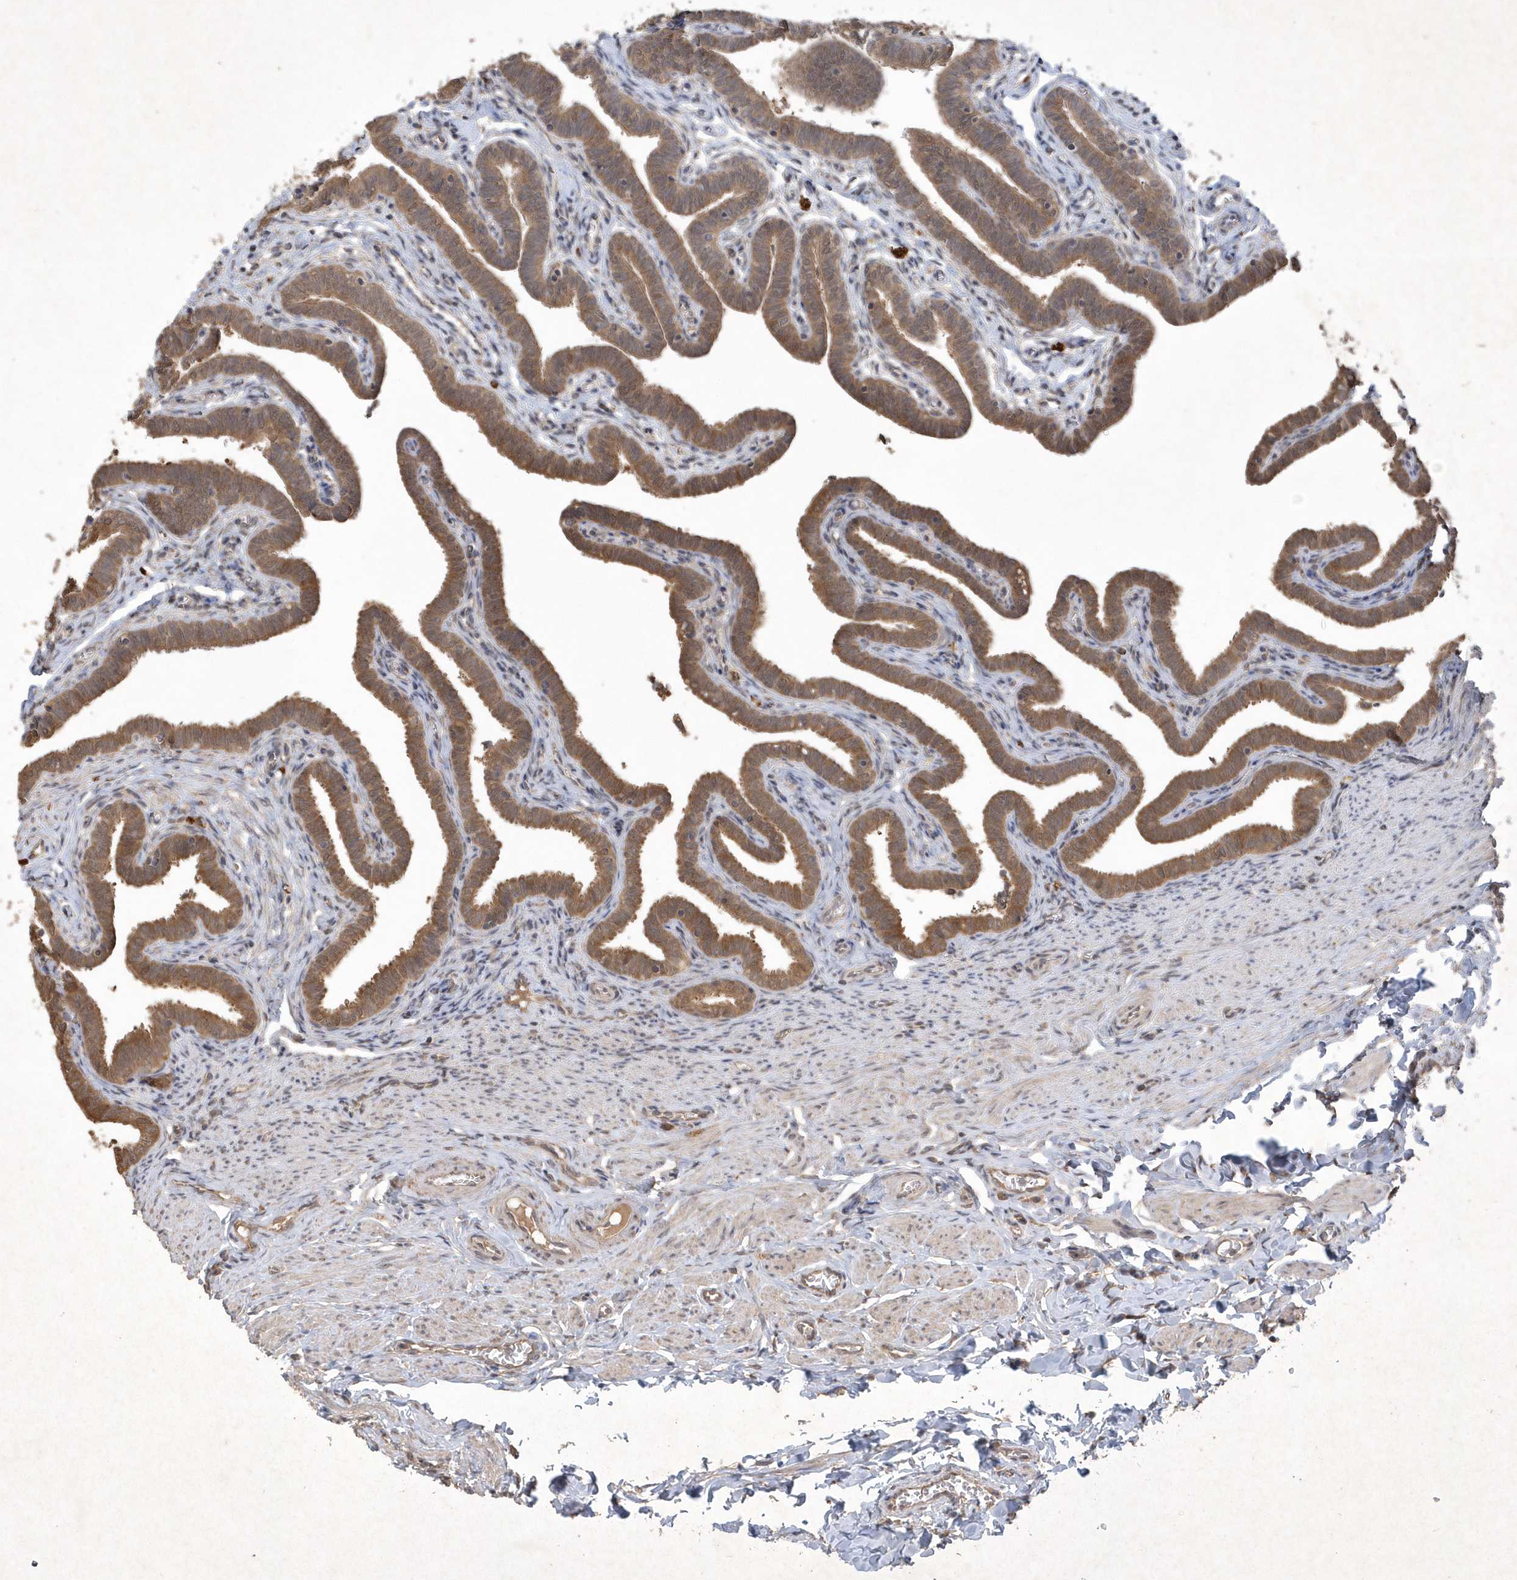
{"staining": {"intensity": "moderate", "quantity": ">75%", "location": "cytoplasmic/membranous"}, "tissue": "fallopian tube", "cell_type": "Glandular cells", "image_type": "normal", "snomed": [{"axis": "morphology", "description": "Normal tissue, NOS"}, {"axis": "topography", "description": "Fallopian tube"}], "caption": "Human fallopian tube stained for a protein (brown) reveals moderate cytoplasmic/membranous positive positivity in about >75% of glandular cells.", "gene": "AKR7A2", "patient": {"sex": "female", "age": 36}}